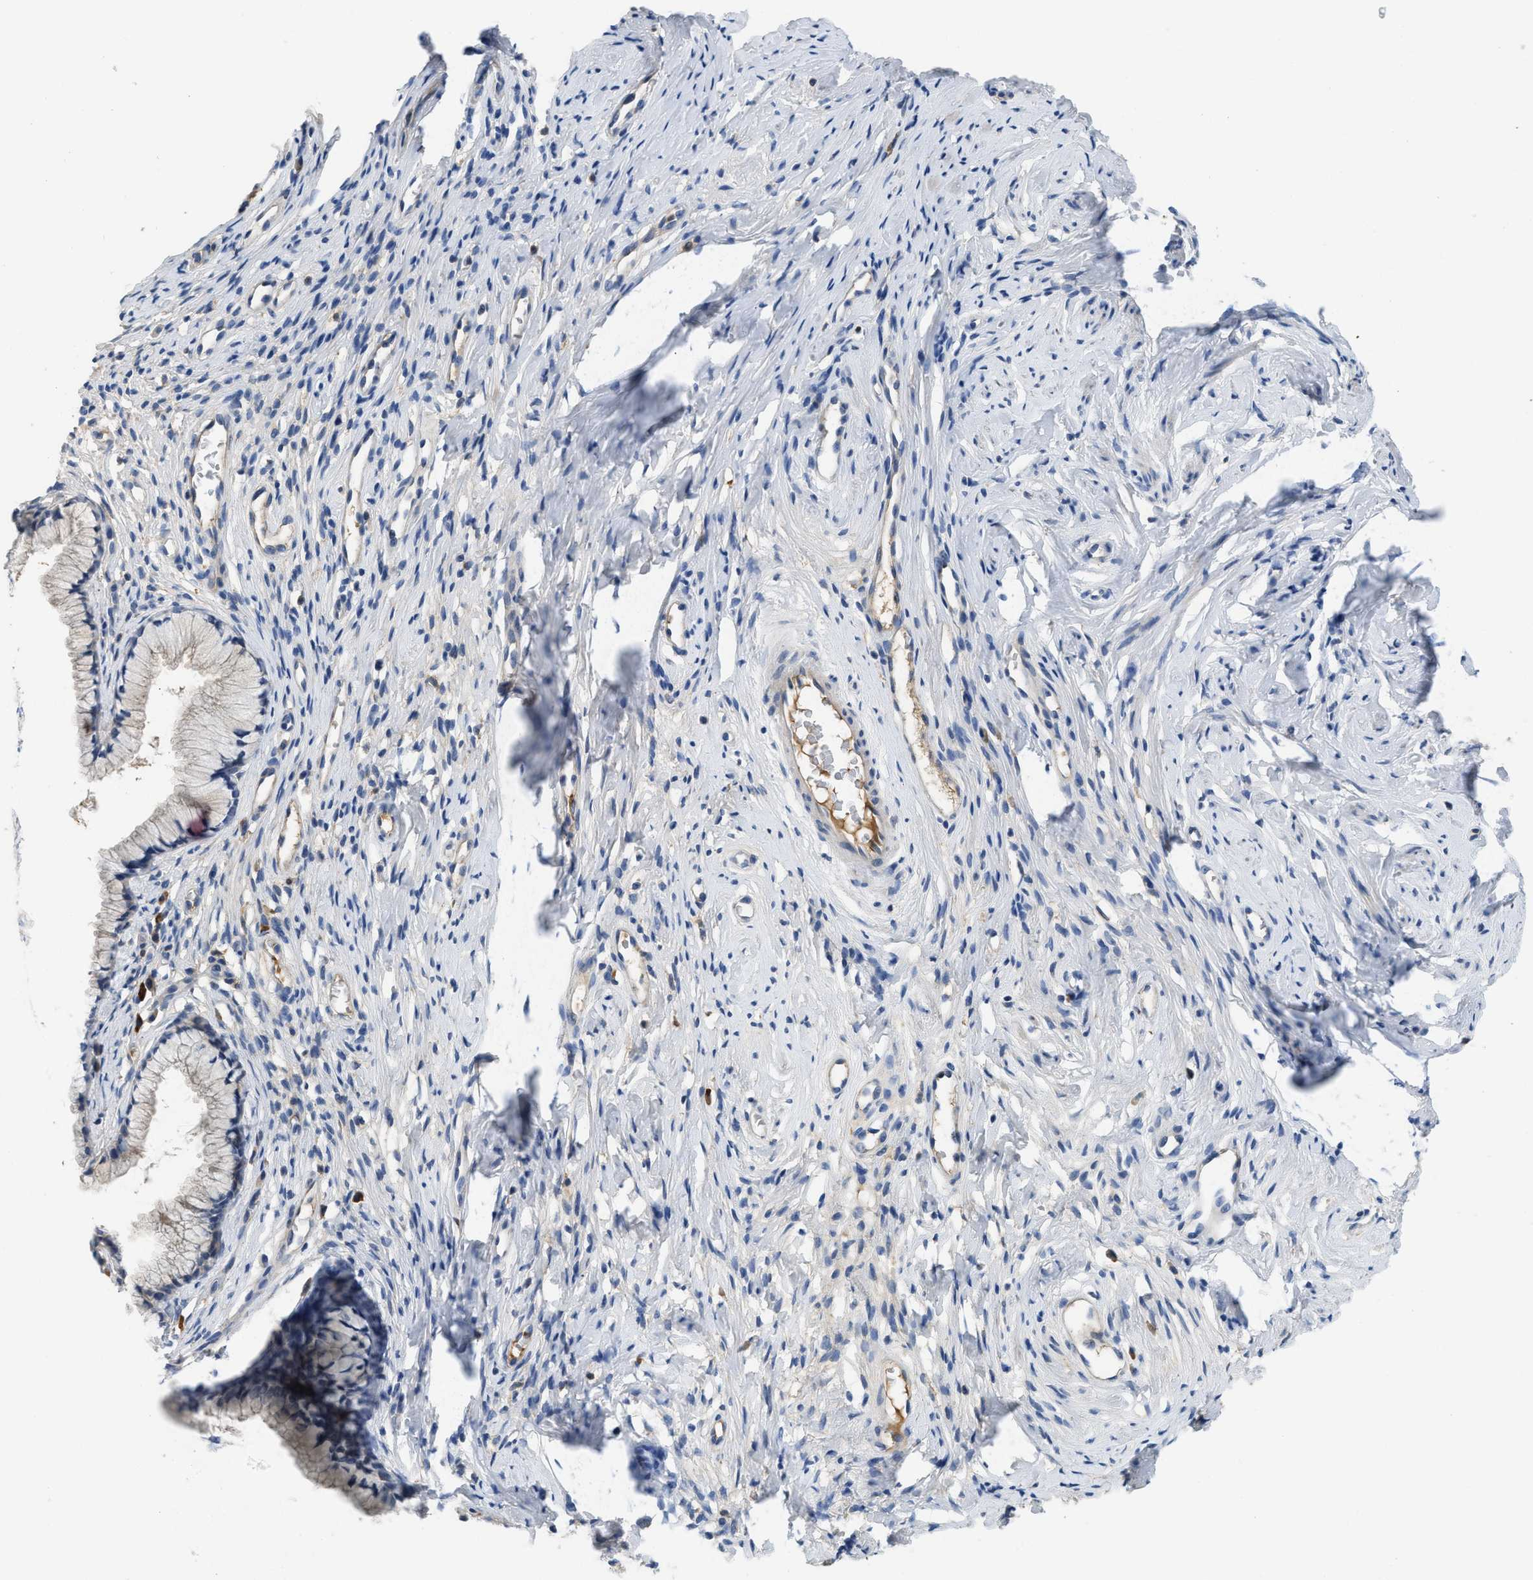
{"staining": {"intensity": "negative", "quantity": "none", "location": "none"}, "tissue": "cervix", "cell_type": "Glandular cells", "image_type": "normal", "snomed": [{"axis": "morphology", "description": "Normal tissue, NOS"}, {"axis": "topography", "description": "Cervix"}], "caption": "Immunohistochemistry (IHC) of unremarkable cervix demonstrates no expression in glandular cells.", "gene": "C1S", "patient": {"sex": "female", "age": 77}}